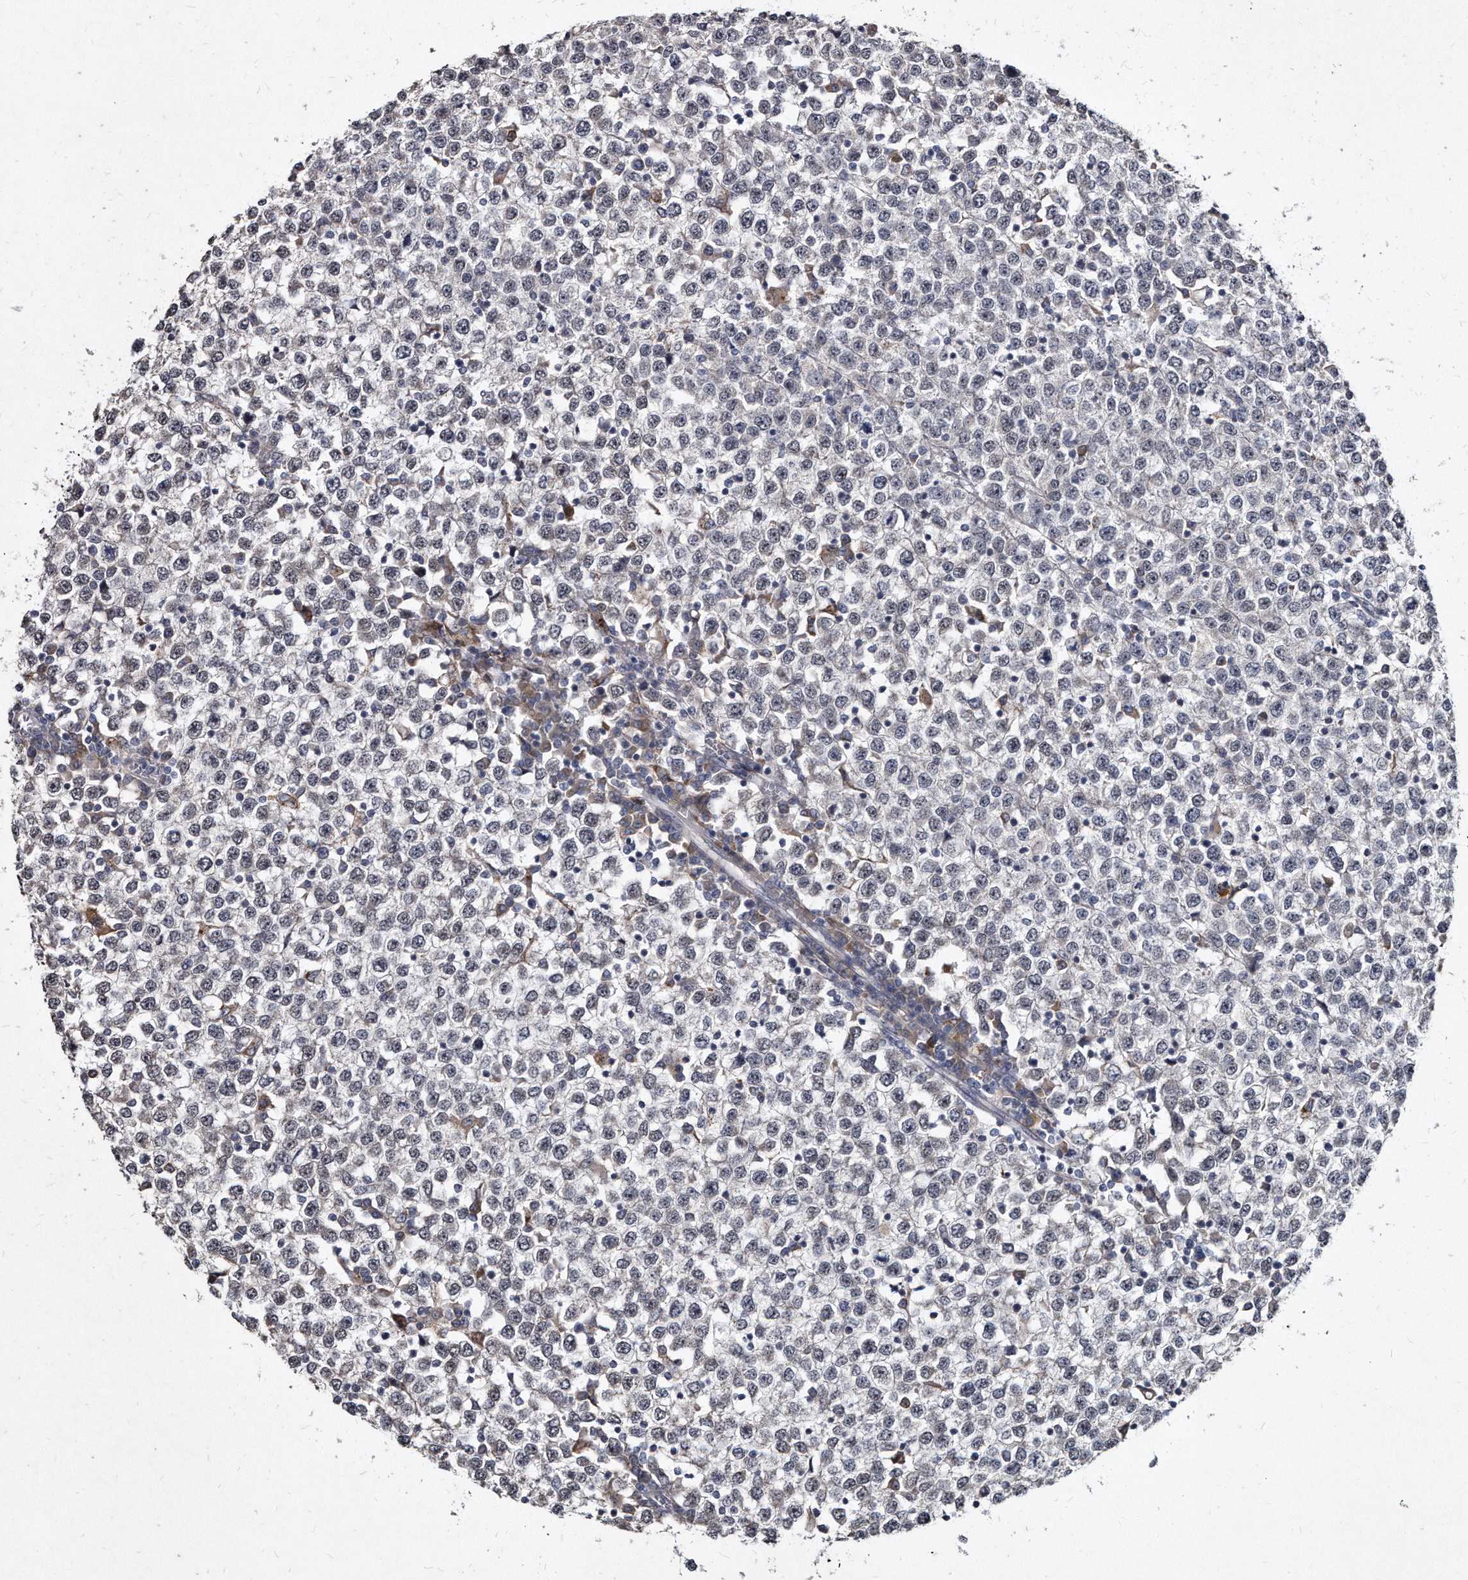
{"staining": {"intensity": "negative", "quantity": "none", "location": "none"}, "tissue": "testis cancer", "cell_type": "Tumor cells", "image_type": "cancer", "snomed": [{"axis": "morphology", "description": "Seminoma, NOS"}, {"axis": "topography", "description": "Testis"}], "caption": "DAB (3,3'-diaminobenzidine) immunohistochemical staining of human testis cancer demonstrates no significant staining in tumor cells.", "gene": "KLHDC3", "patient": {"sex": "male", "age": 65}}